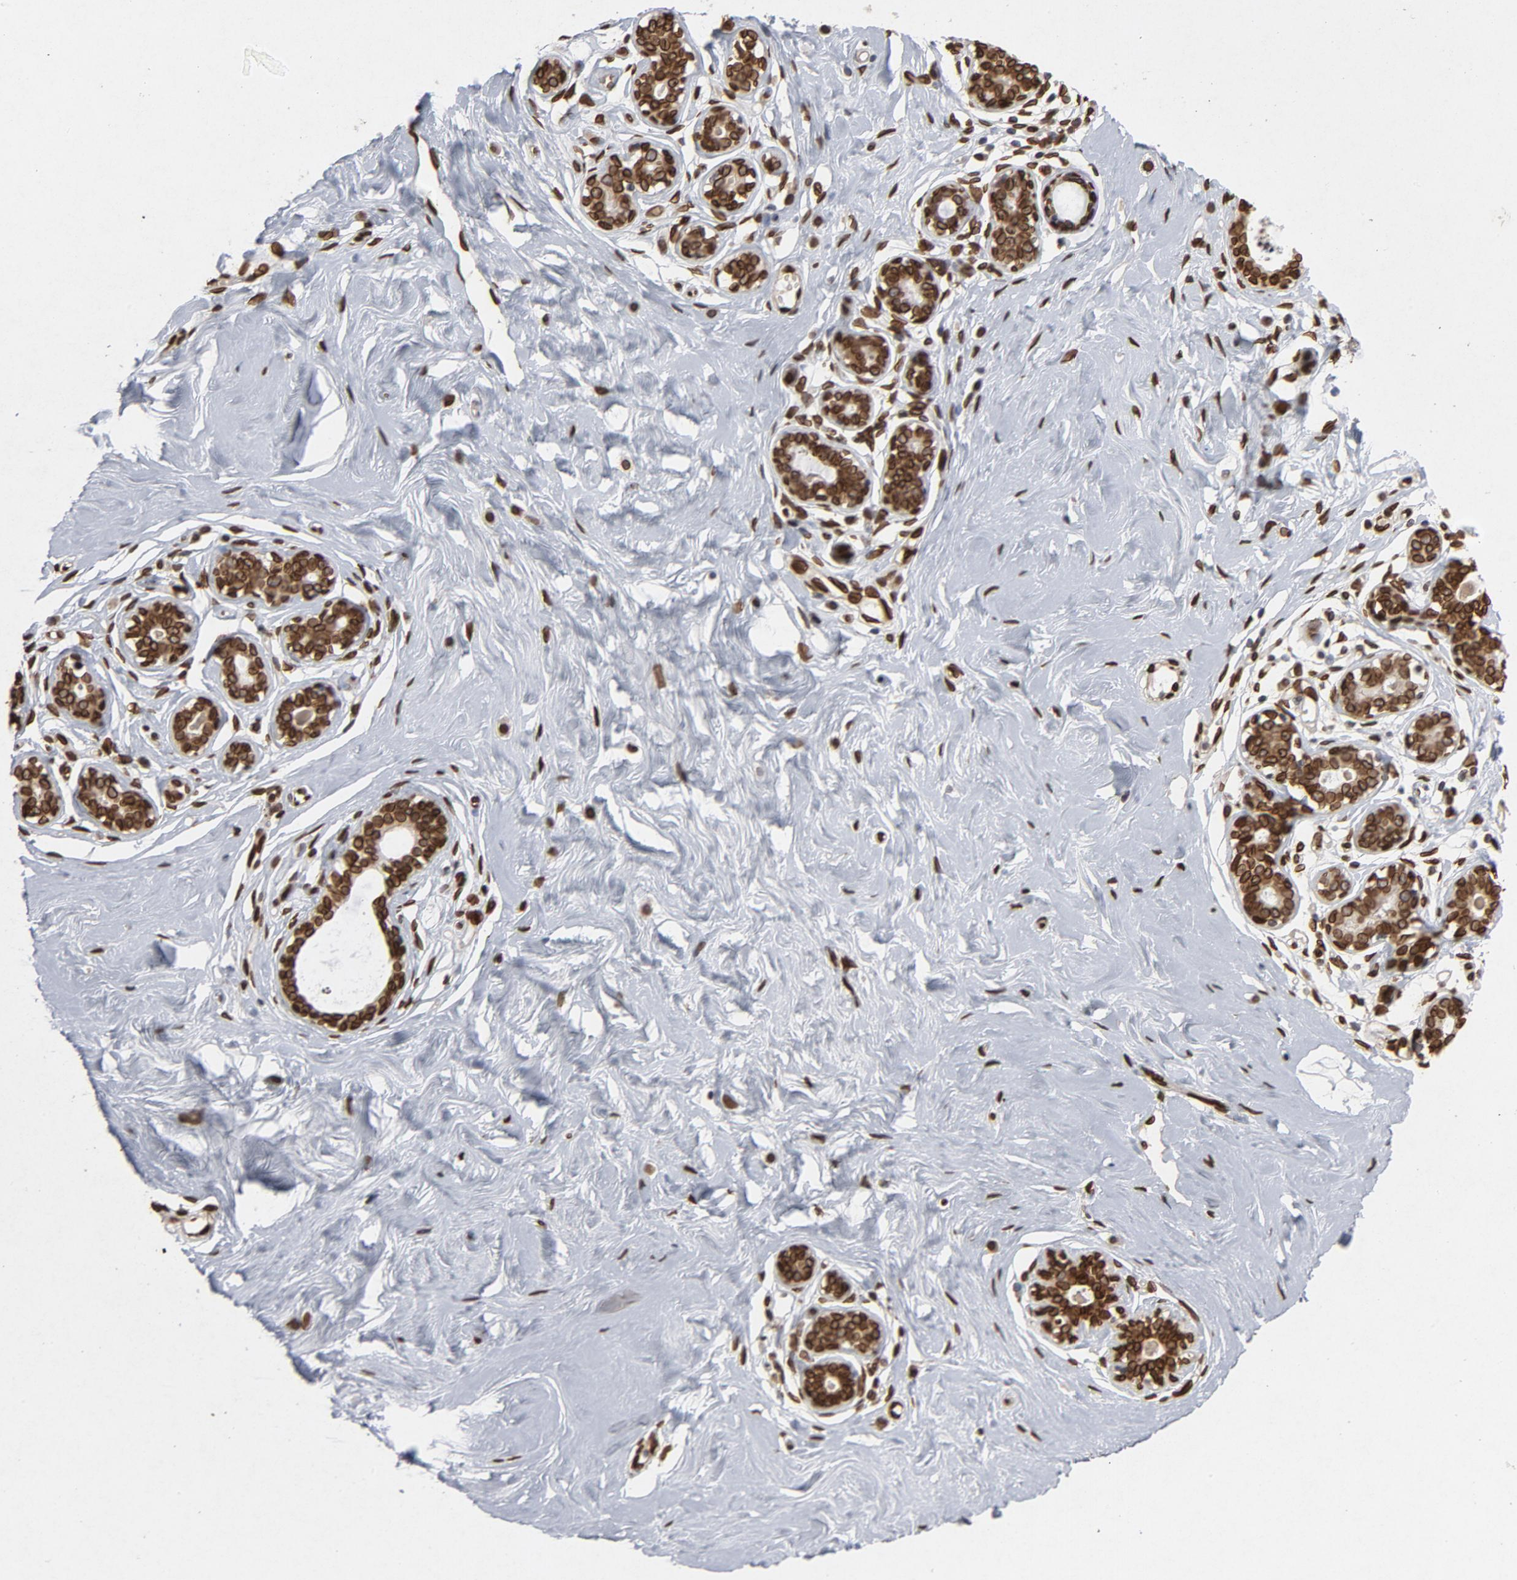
{"staining": {"intensity": "strong", "quantity": ">75%", "location": "cytoplasmic/membranous,nuclear"}, "tissue": "breast", "cell_type": "Adipocytes", "image_type": "normal", "snomed": [{"axis": "morphology", "description": "Normal tissue, NOS"}, {"axis": "topography", "description": "Breast"}], "caption": "IHC of unremarkable human breast shows high levels of strong cytoplasmic/membranous,nuclear expression in approximately >75% of adipocytes. The protein is stained brown, and the nuclei are stained in blue (DAB (3,3'-diaminobenzidine) IHC with brightfield microscopy, high magnification).", "gene": "LMNA", "patient": {"sex": "female", "age": 23}}